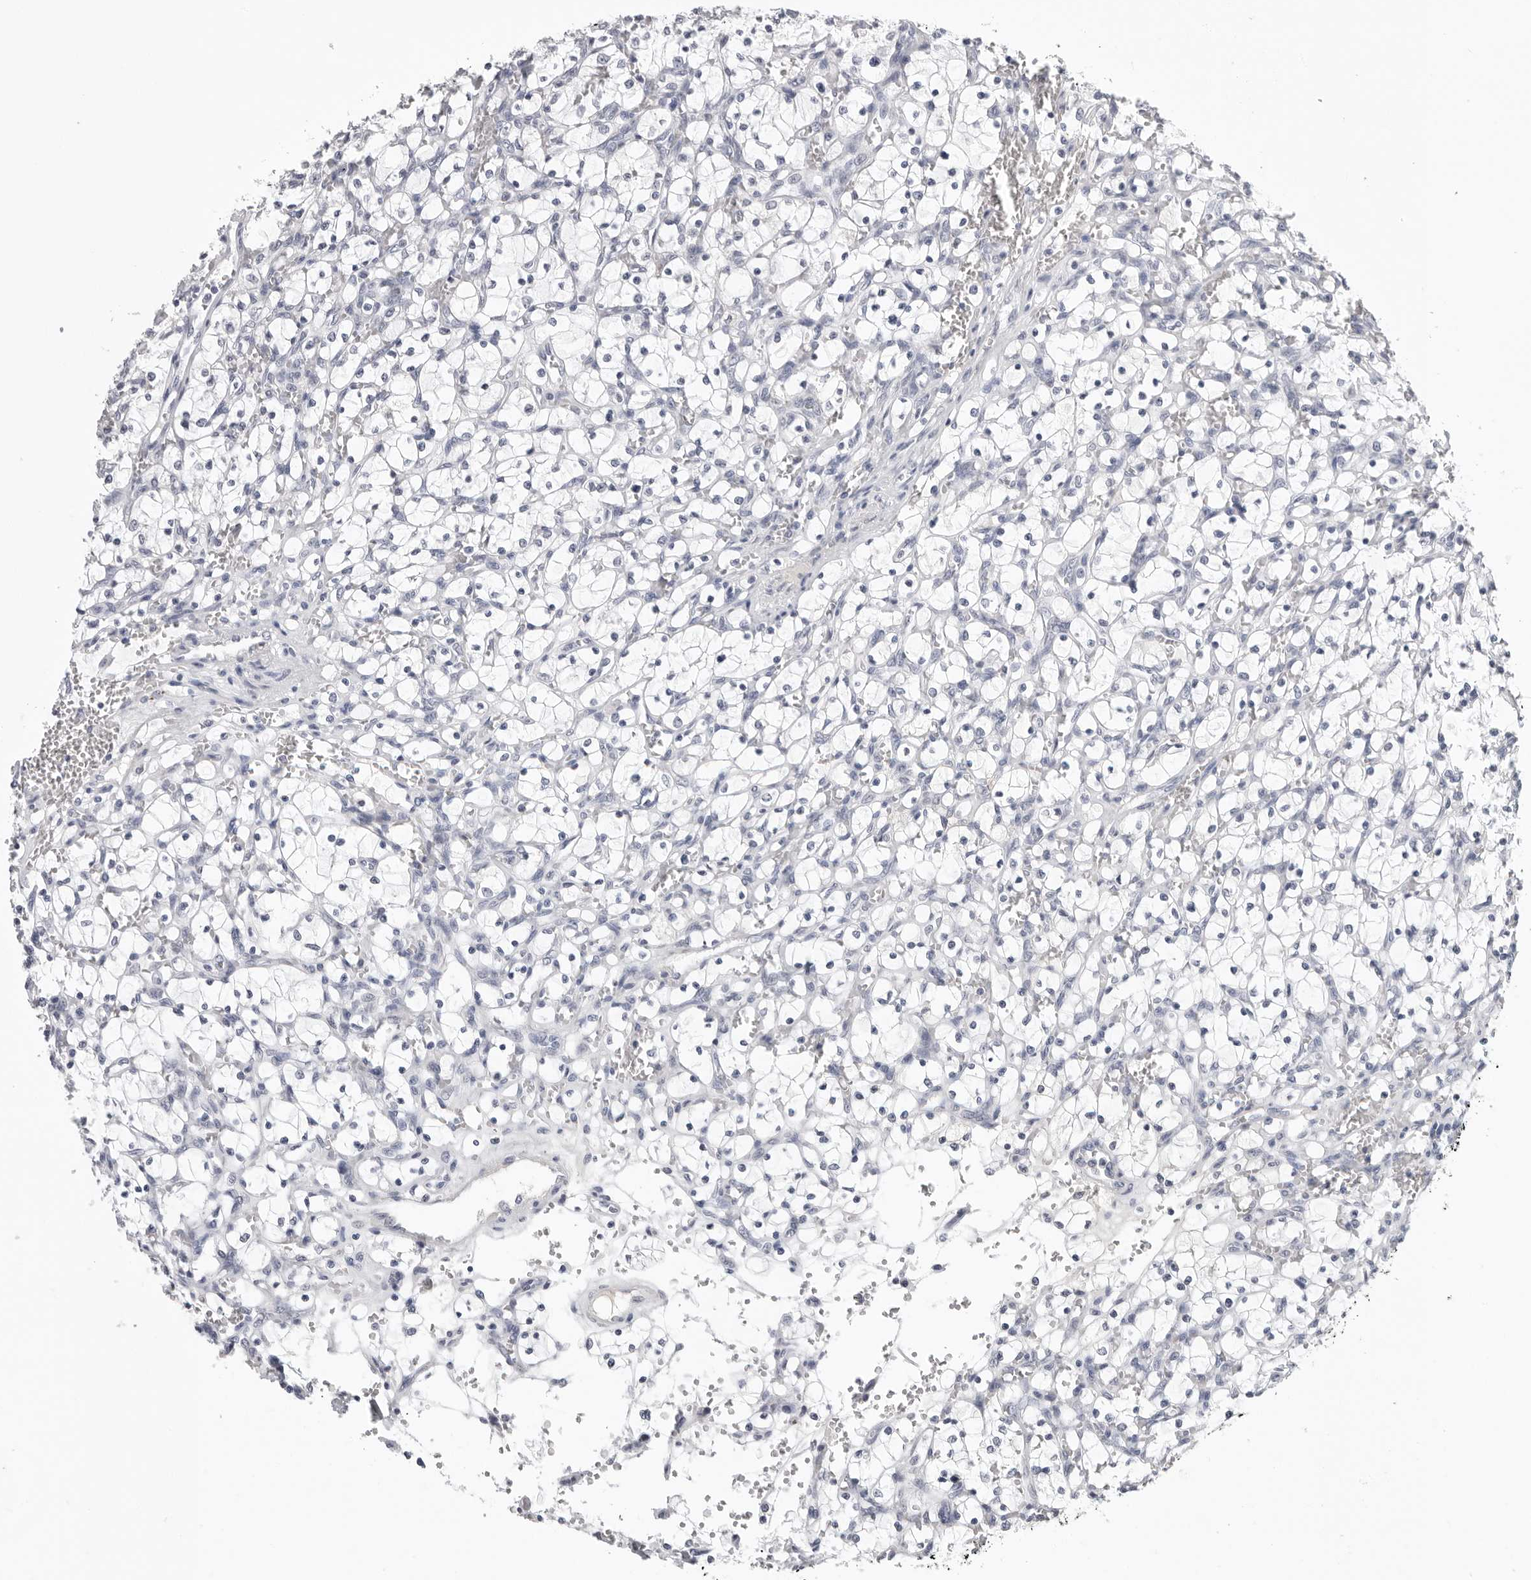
{"staining": {"intensity": "negative", "quantity": "none", "location": "none"}, "tissue": "renal cancer", "cell_type": "Tumor cells", "image_type": "cancer", "snomed": [{"axis": "morphology", "description": "Adenocarcinoma, NOS"}, {"axis": "topography", "description": "Kidney"}], "caption": "IHC histopathology image of neoplastic tissue: renal cancer stained with DAB (3,3'-diaminobenzidine) demonstrates no significant protein expression in tumor cells.", "gene": "ZNF502", "patient": {"sex": "female", "age": 69}}